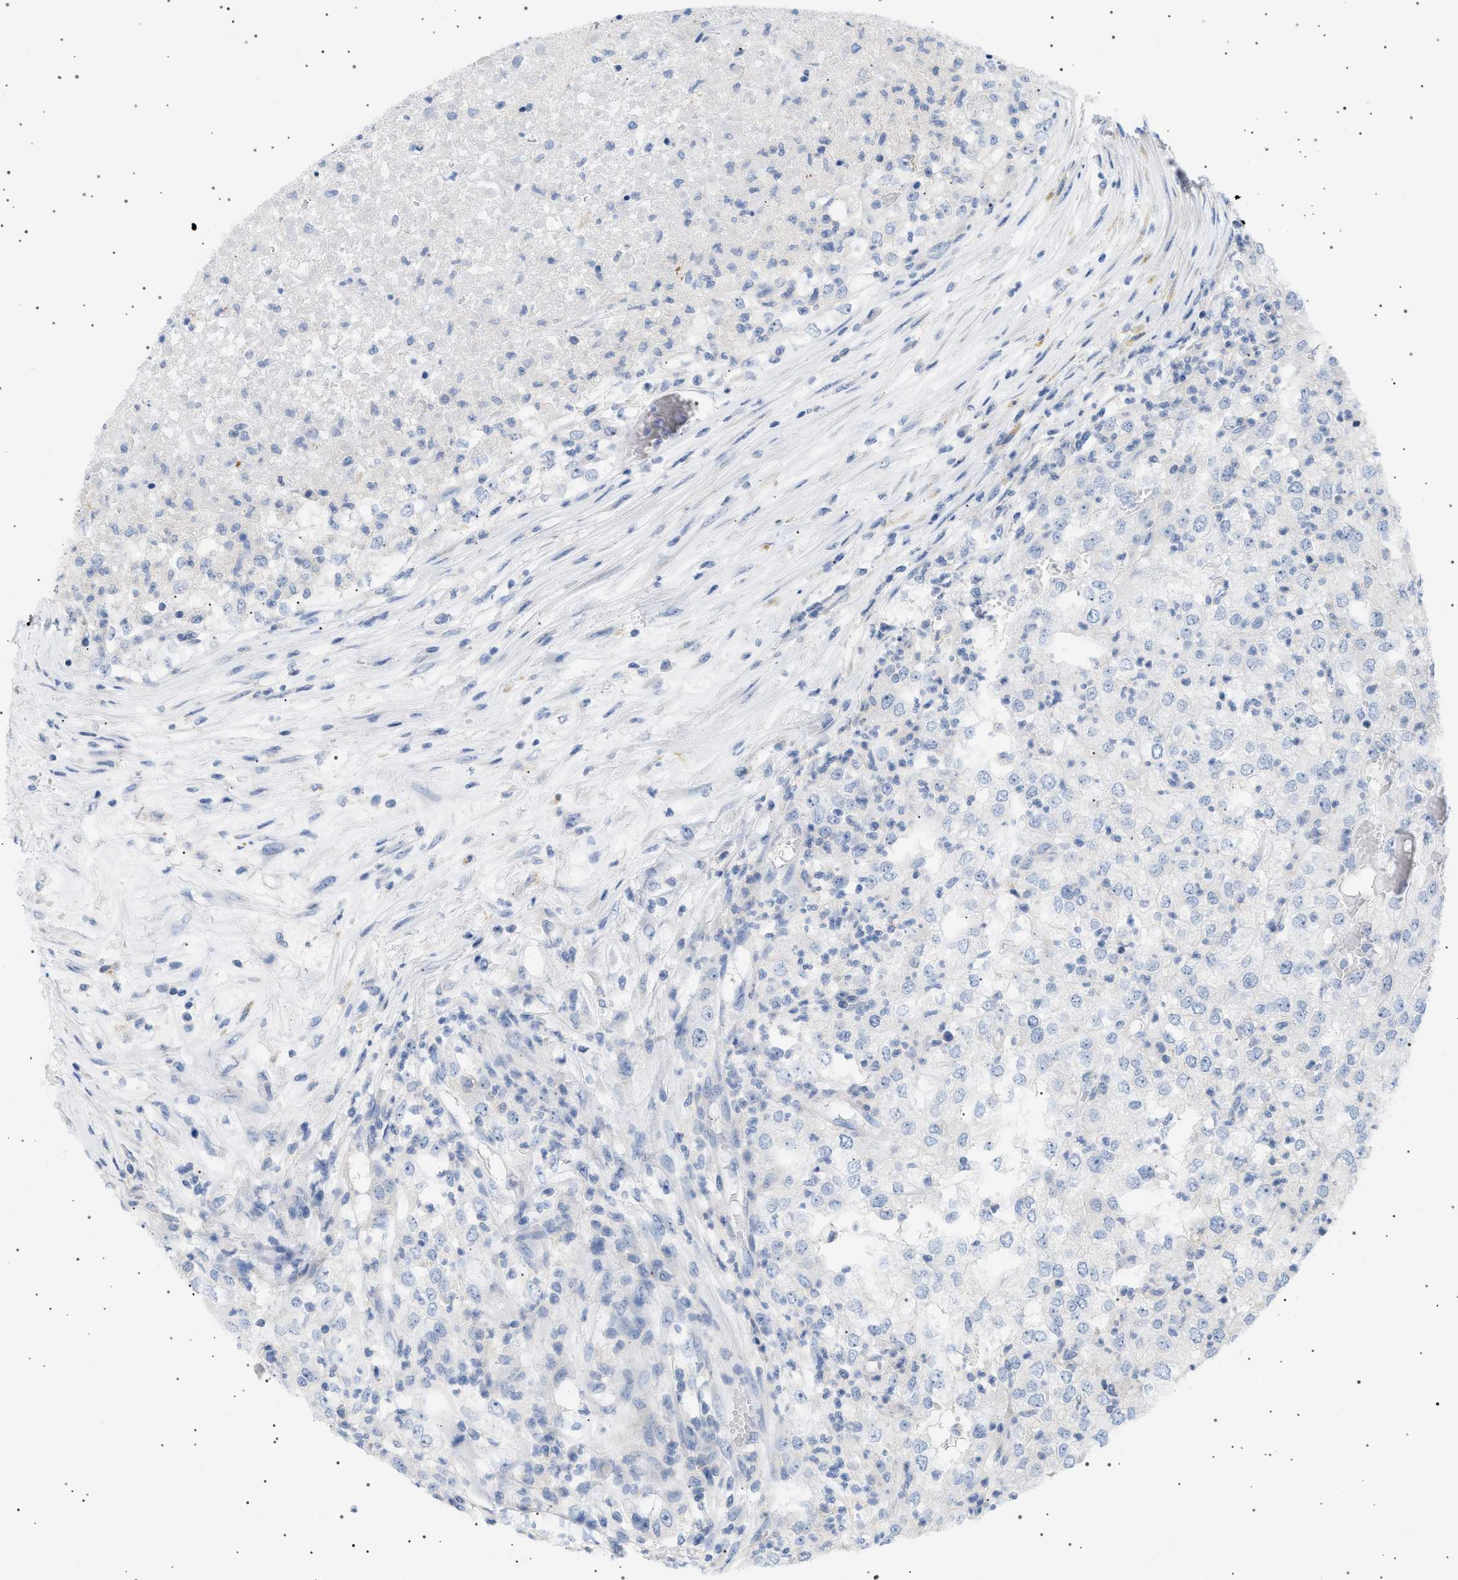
{"staining": {"intensity": "negative", "quantity": "none", "location": "none"}, "tissue": "renal cancer", "cell_type": "Tumor cells", "image_type": "cancer", "snomed": [{"axis": "morphology", "description": "Adenocarcinoma, NOS"}, {"axis": "topography", "description": "Kidney"}], "caption": "Renal adenocarcinoma was stained to show a protein in brown. There is no significant positivity in tumor cells. The staining was performed using DAB (3,3'-diaminobenzidine) to visualize the protein expression in brown, while the nuclei were stained in blue with hematoxylin (Magnification: 20x).", "gene": "ADCY10", "patient": {"sex": "female", "age": 54}}